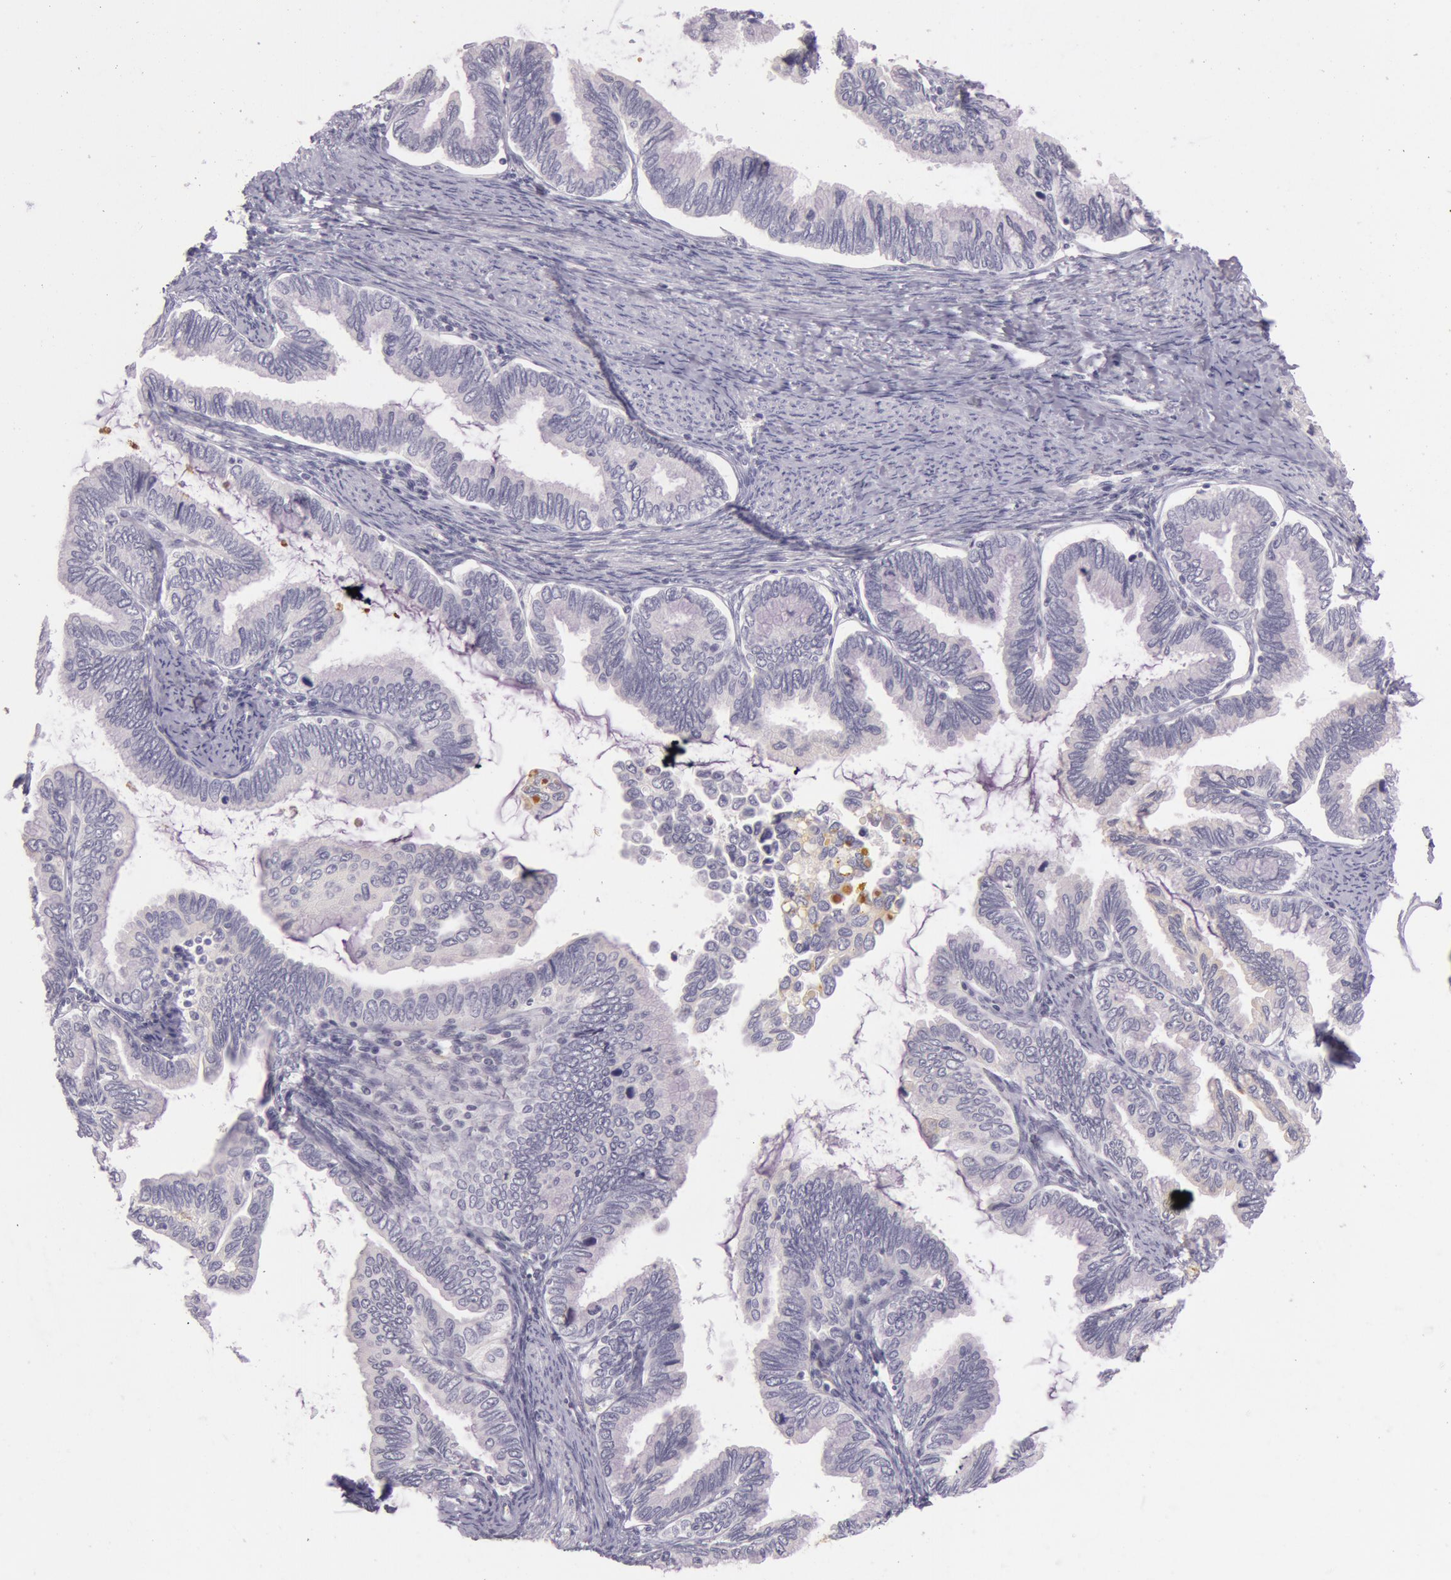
{"staining": {"intensity": "negative", "quantity": "none", "location": "none"}, "tissue": "cervical cancer", "cell_type": "Tumor cells", "image_type": "cancer", "snomed": [{"axis": "morphology", "description": "Adenocarcinoma, NOS"}, {"axis": "topography", "description": "Cervix"}], "caption": "Photomicrograph shows no significant protein expression in tumor cells of cervical adenocarcinoma.", "gene": "C4BPA", "patient": {"sex": "female", "age": 49}}